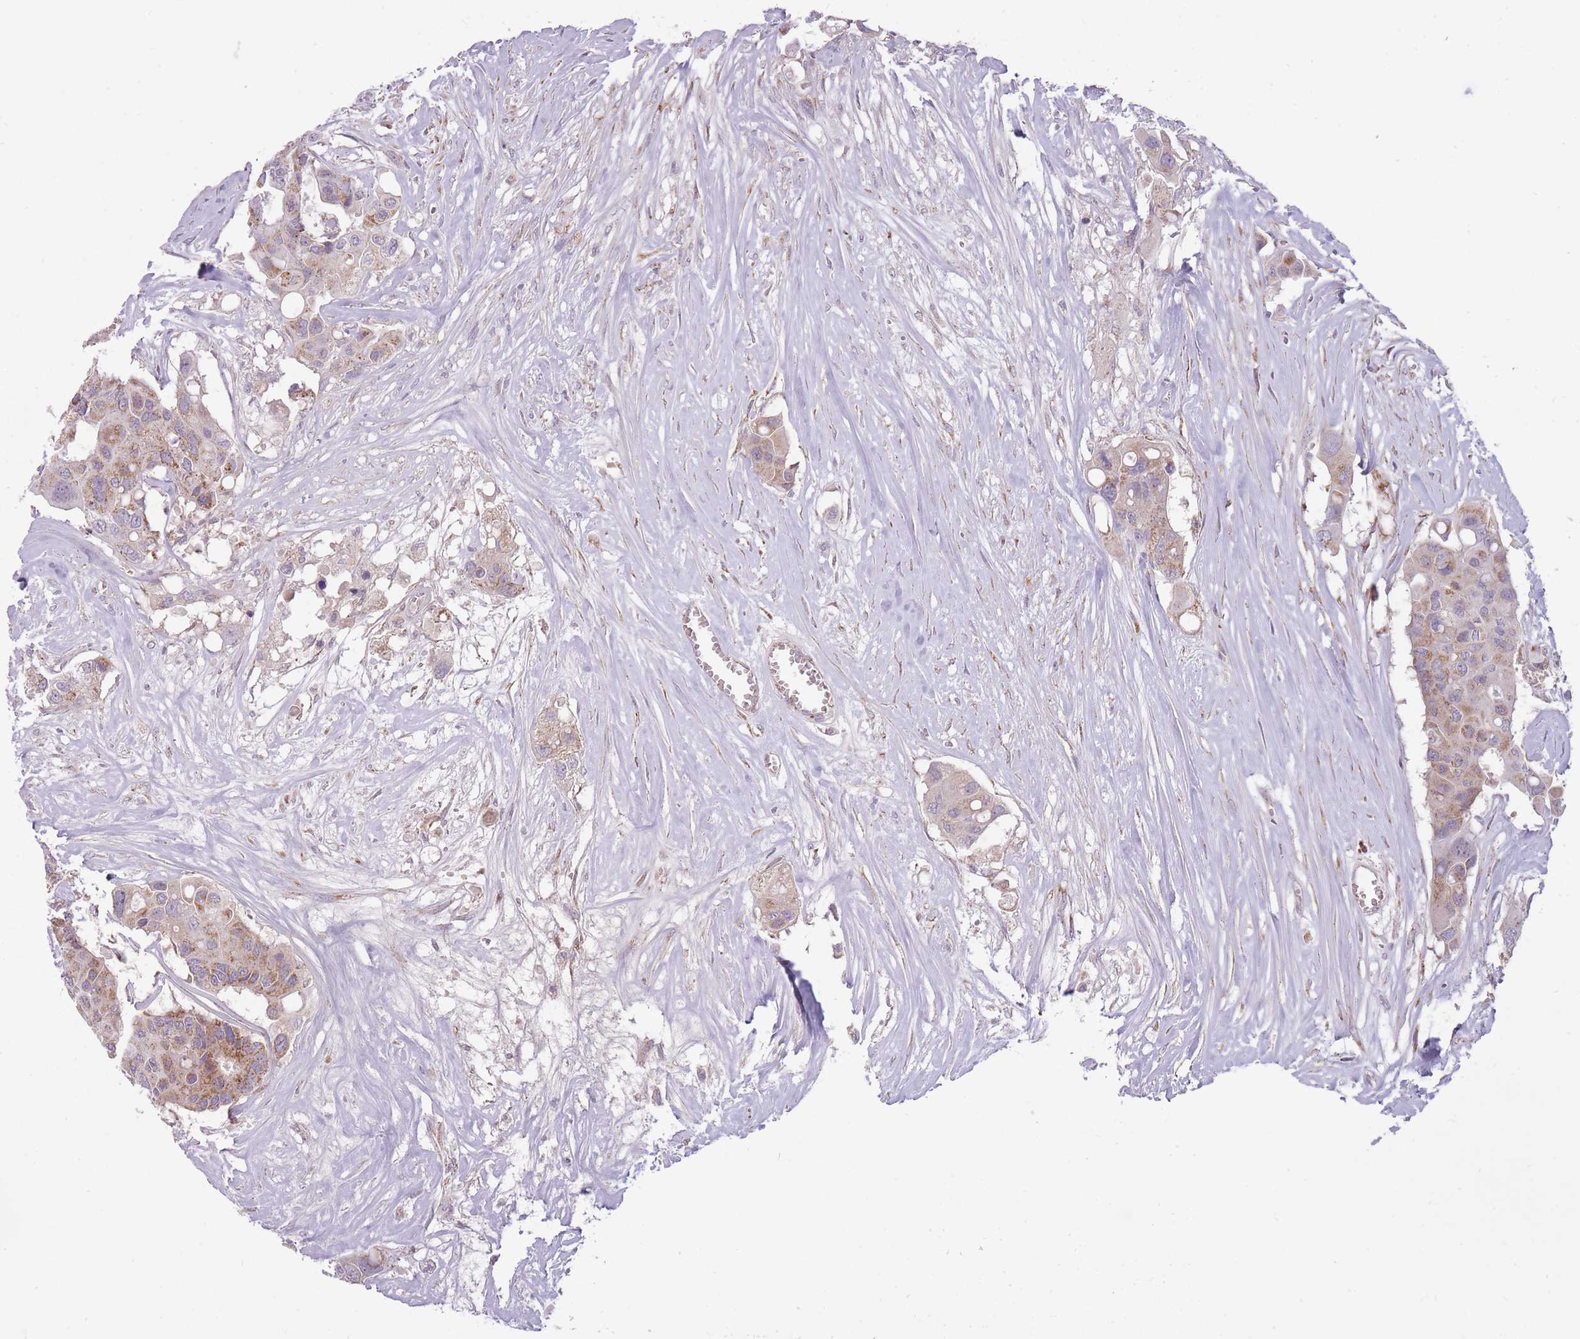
{"staining": {"intensity": "moderate", "quantity": "25%-75%", "location": "cytoplasmic/membranous"}, "tissue": "colorectal cancer", "cell_type": "Tumor cells", "image_type": "cancer", "snomed": [{"axis": "morphology", "description": "Adenocarcinoma, NOS"}, {"axis": "topography", "description": "Colon"}], "caption": "Adenocarcinoma (colorectal) was stained to show a protein in brown. There is medium levels of moderate cytoplasmic/membranous positivity in approximately 25%-75% of tumor cells. Nuclei are stained in blue.", "gene": "LIN7C", "patient": {"sex": "male", "age": 77}}